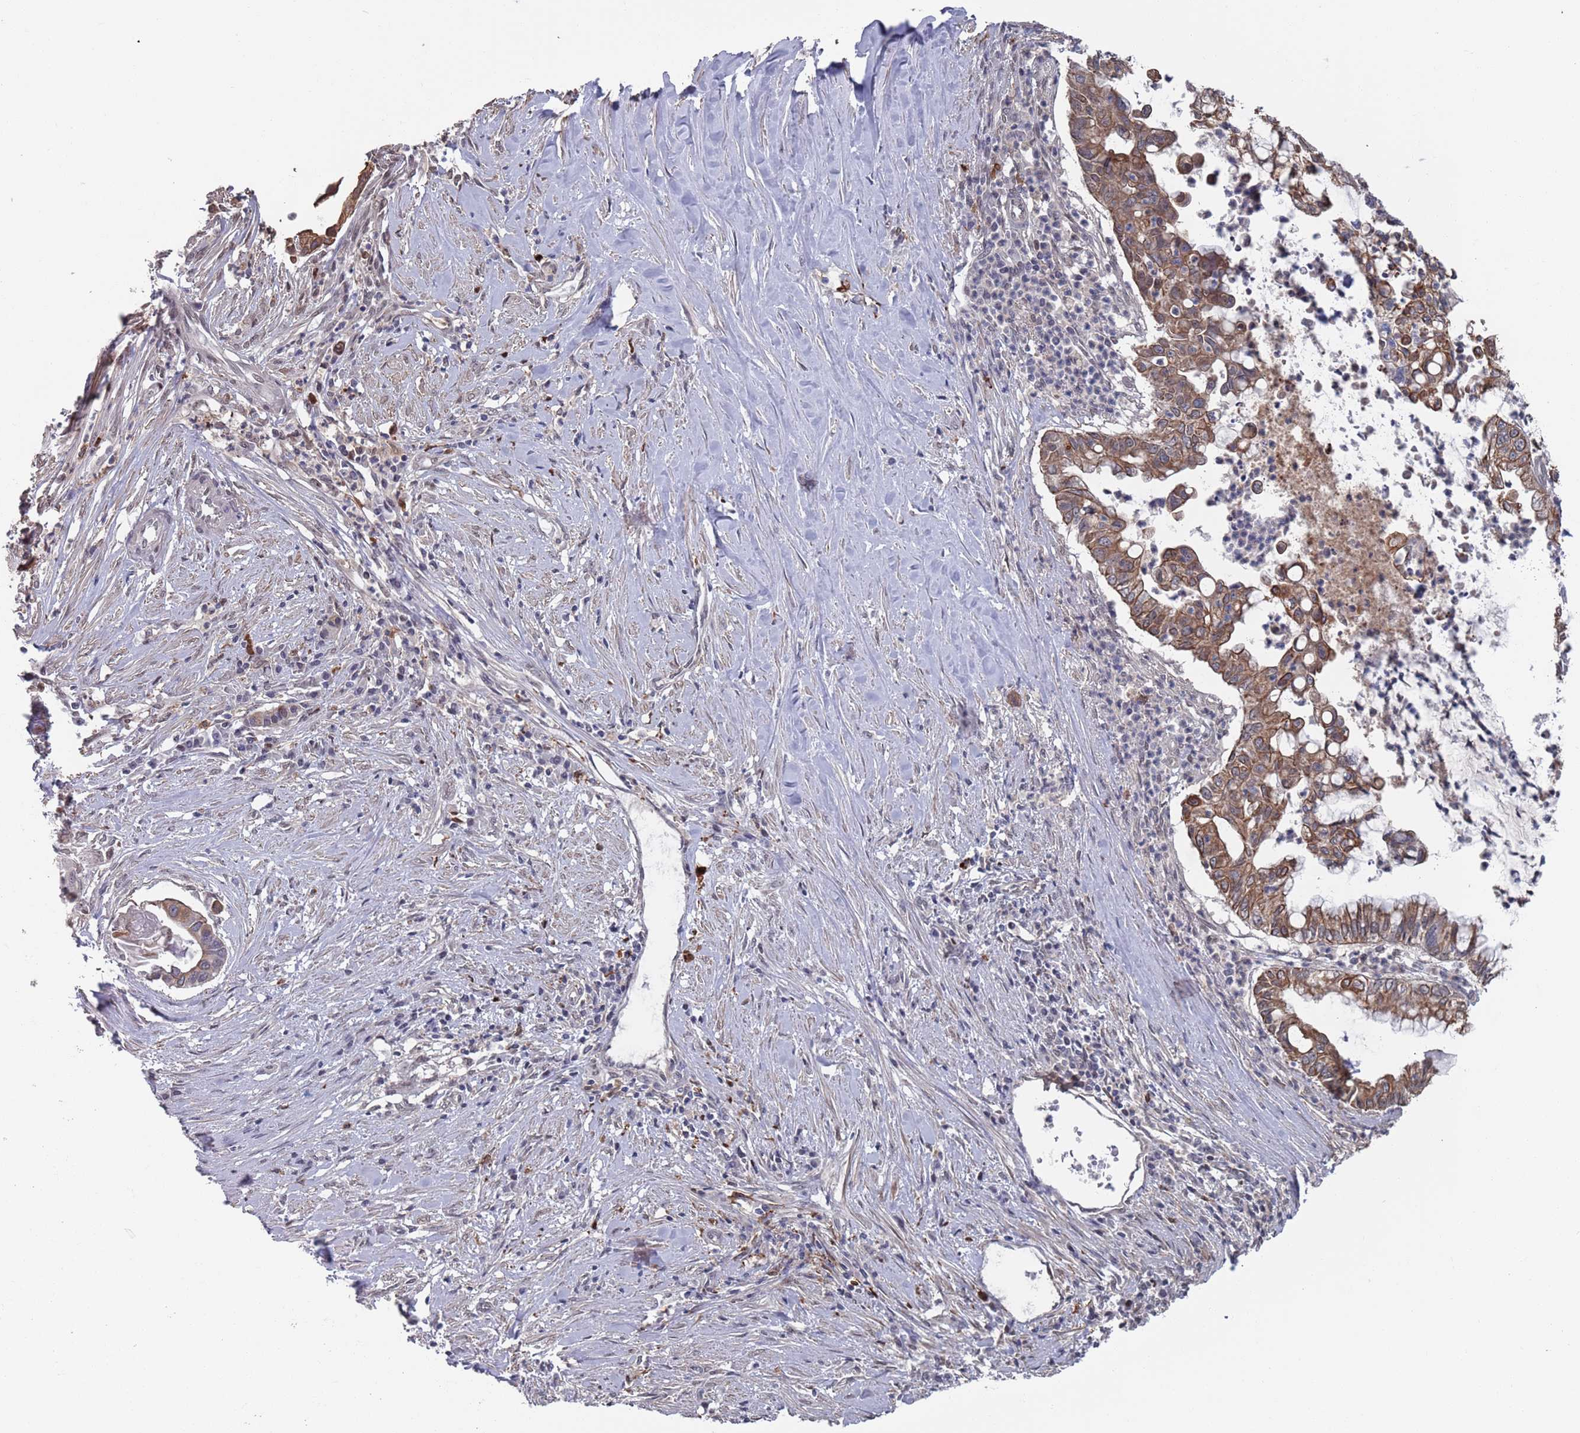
{"staining": {"intensity": "moderate", "quantity": "25%-75%", "location": "cytoplasmic/membranous"}, "tissue": "pancreatic cancer", "cell_type": "Tumor cells", "image_type": "cancer", "snomed": [{"axis": "morphology", "description": "Adenocarcinoma, NOS"}, {"axis": "topography", "description": "Pancreas"}], "caption": "Protein expression analysis of human pancreatic cancer reveals moderate cytoplasmic/membranous positivity in about 25%-75% of tumor cells. (DAB = brown stain, brightfield microscopy at high magnification).", "gene": "DGKD", "patient": {"sex": "male", "age": 73}}